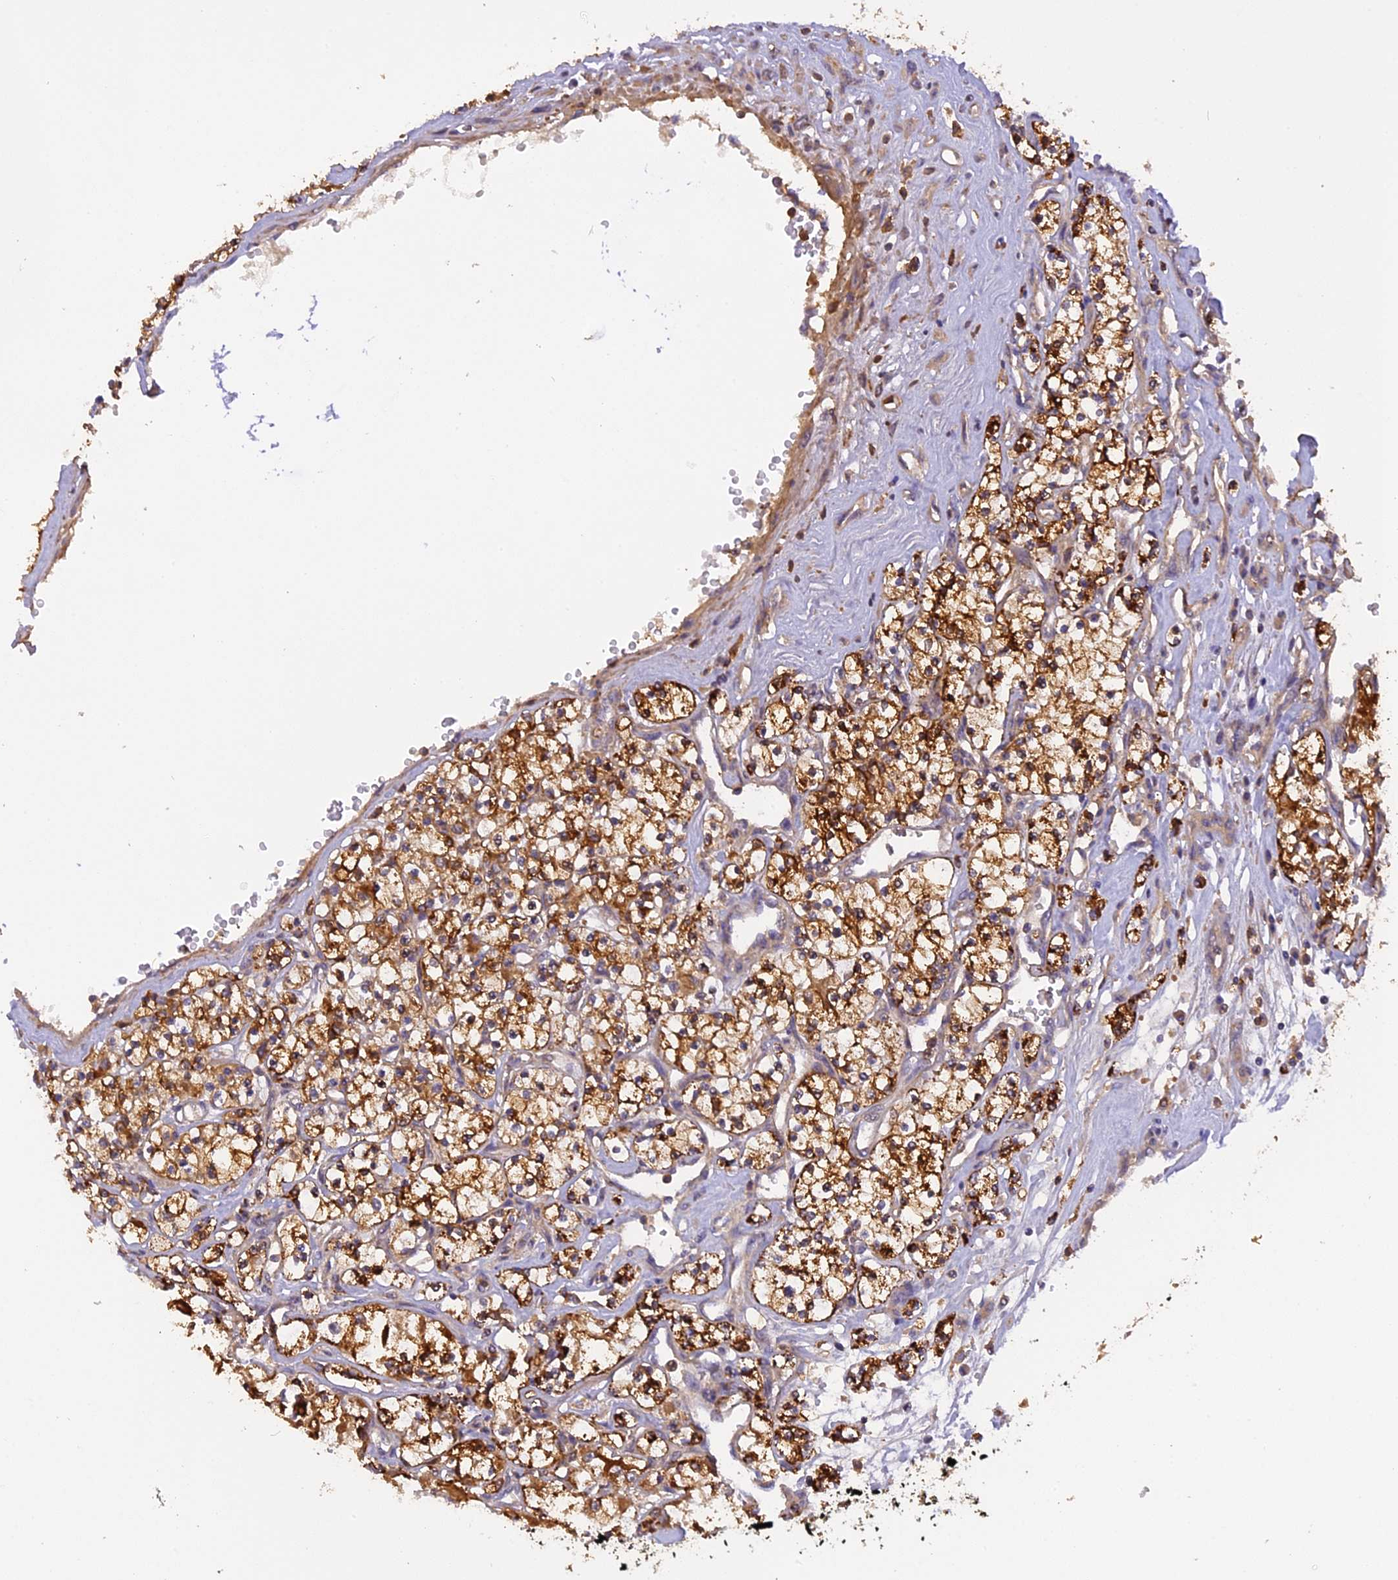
{"staining": {"intensity": "moderate", "quantity": ">75%", "location": "cytoplasmic/membranous"}, "tissue": "renal cancer", "cell_type": "Tumor cells", "image_type": "cancer", "snomed": [{"axis": "morphology", "description": "Adenocarcinoma, NOS"}, {"axis": "topography", "description": "Kidney"}], "caption": "Immunohistochemistry (IHC) image of renal cancer stained for a protein (brown), which demonstrates medium levels of moderate cytoplasmic/membranous expression in about >75% of tumor cells.", "gene": "STOML1", "patient": {"sex": "female", "age": 59}}